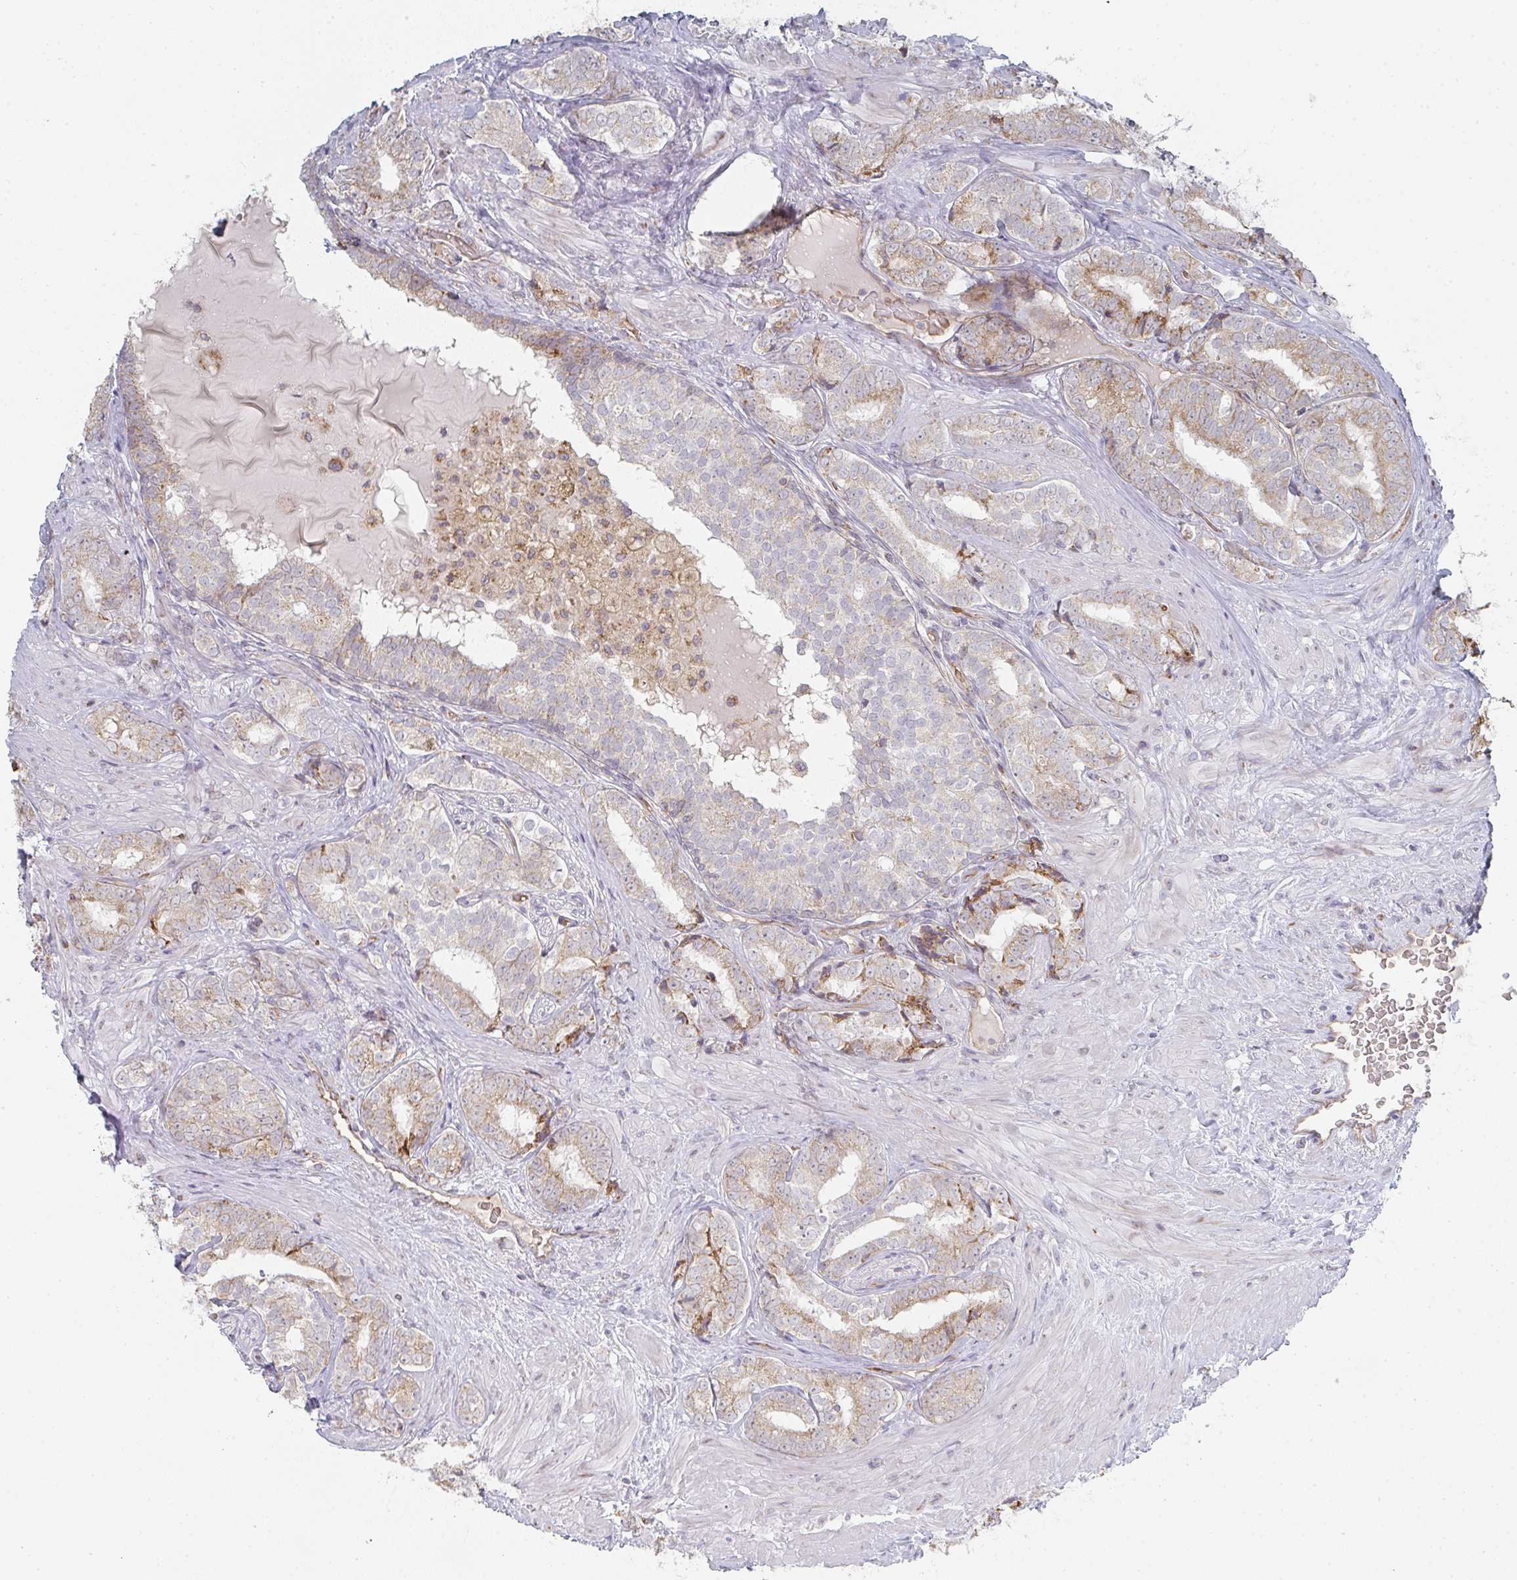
{"staining": {"intensity": "moderate", "quantity": "<25%", "location": "cytoplasmic/membranous"}, "tissue": "prostate cancer", "cell_type": "Tumor cells", "image_type": "cancer", "snomed": [{"axis": "morphology", "description": "Adenocarcinoma, High grade"}, {"axis": "topography", "description": "Prostate"}], "caption": "Protein expression analysis of prostate cancer demonstrates moderate cytoplasmic/membranous positivity in about <25% of tumor cells.", "gene": "ZNF526", "patient": {"sex": "male", "age": 72}}